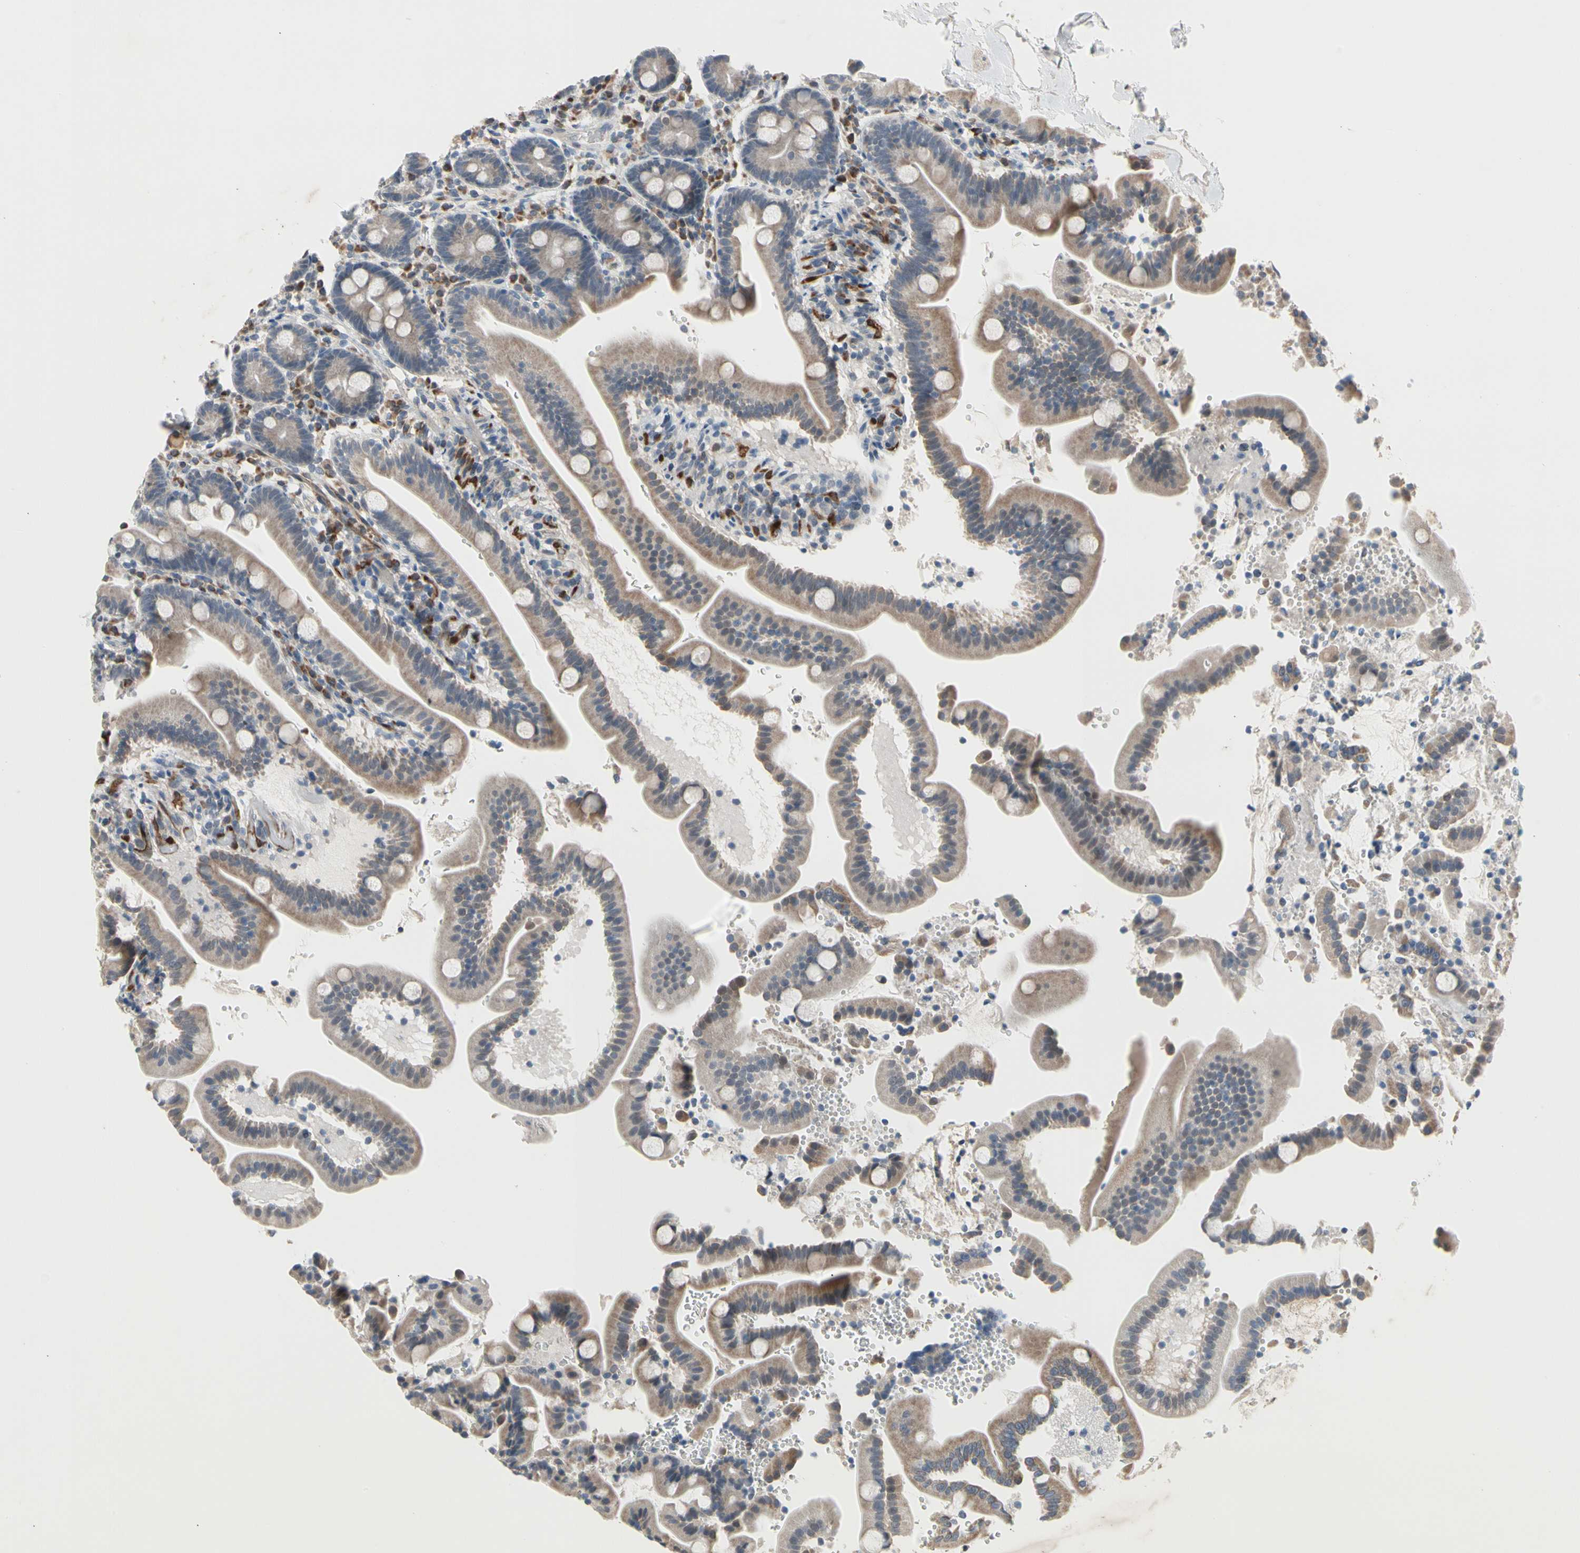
{"staining": {"intensity": "moderate", "quantity": ">75%", "location": "cytoplasmic/membranous"}, "tissue": "duodenum", "cell_type": "Glandular cells", "image_type": "normal", "snomed": [{"axis": "morphology", "description": "Normal tissue, NOS"}, {"axis": "topography", "description": "Duodenum"}], "caption": "A histopathology image of duodenum stained for a protein shows moderate cytoplasmic/membranous brown staining in glandular cells. (DAB (3,3'-diaminobenzidine) IHC with brightfield microscopy, high magnification).", "gene": "MARK1", "patient": {"sex": "male", "age": 54}}